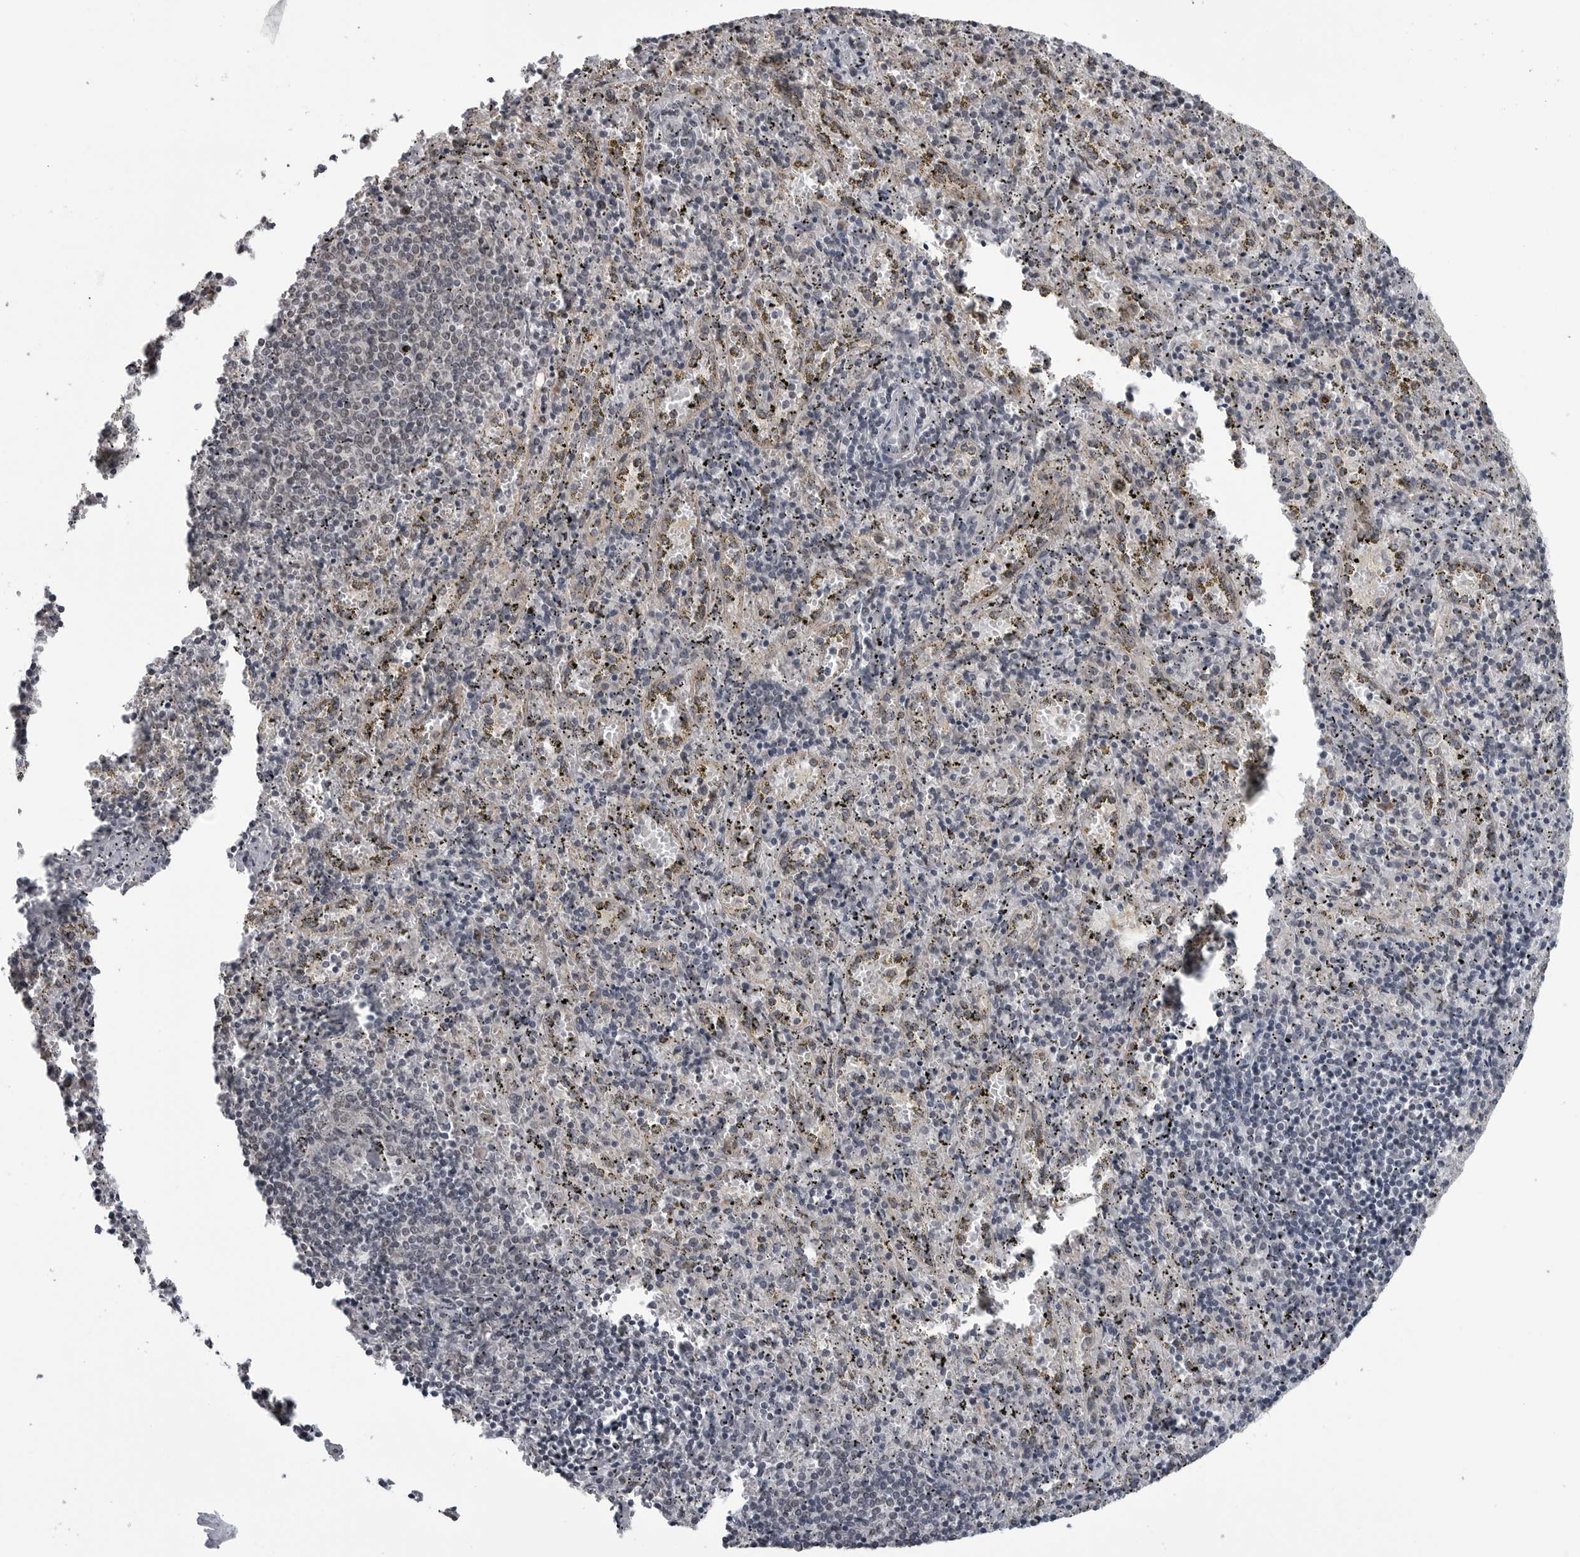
{"staining": {"intensity": "negative", "quantity": "none", "location": "none"}, "tissue": "spleen", "cell_type": "Cells in red pulp", "image_type": "normal", "snomed": [{"axis": "morphology", "description": "Normal tissue, NOS"}, {"axis": "topography", "description": "Spleen"}], "caption": "Spleen stained for a protein using immunohistochemistry displays no expression cells in red pulp.", "gene": "FAAP100", "patient": {"sex": "male", "age": 11}}